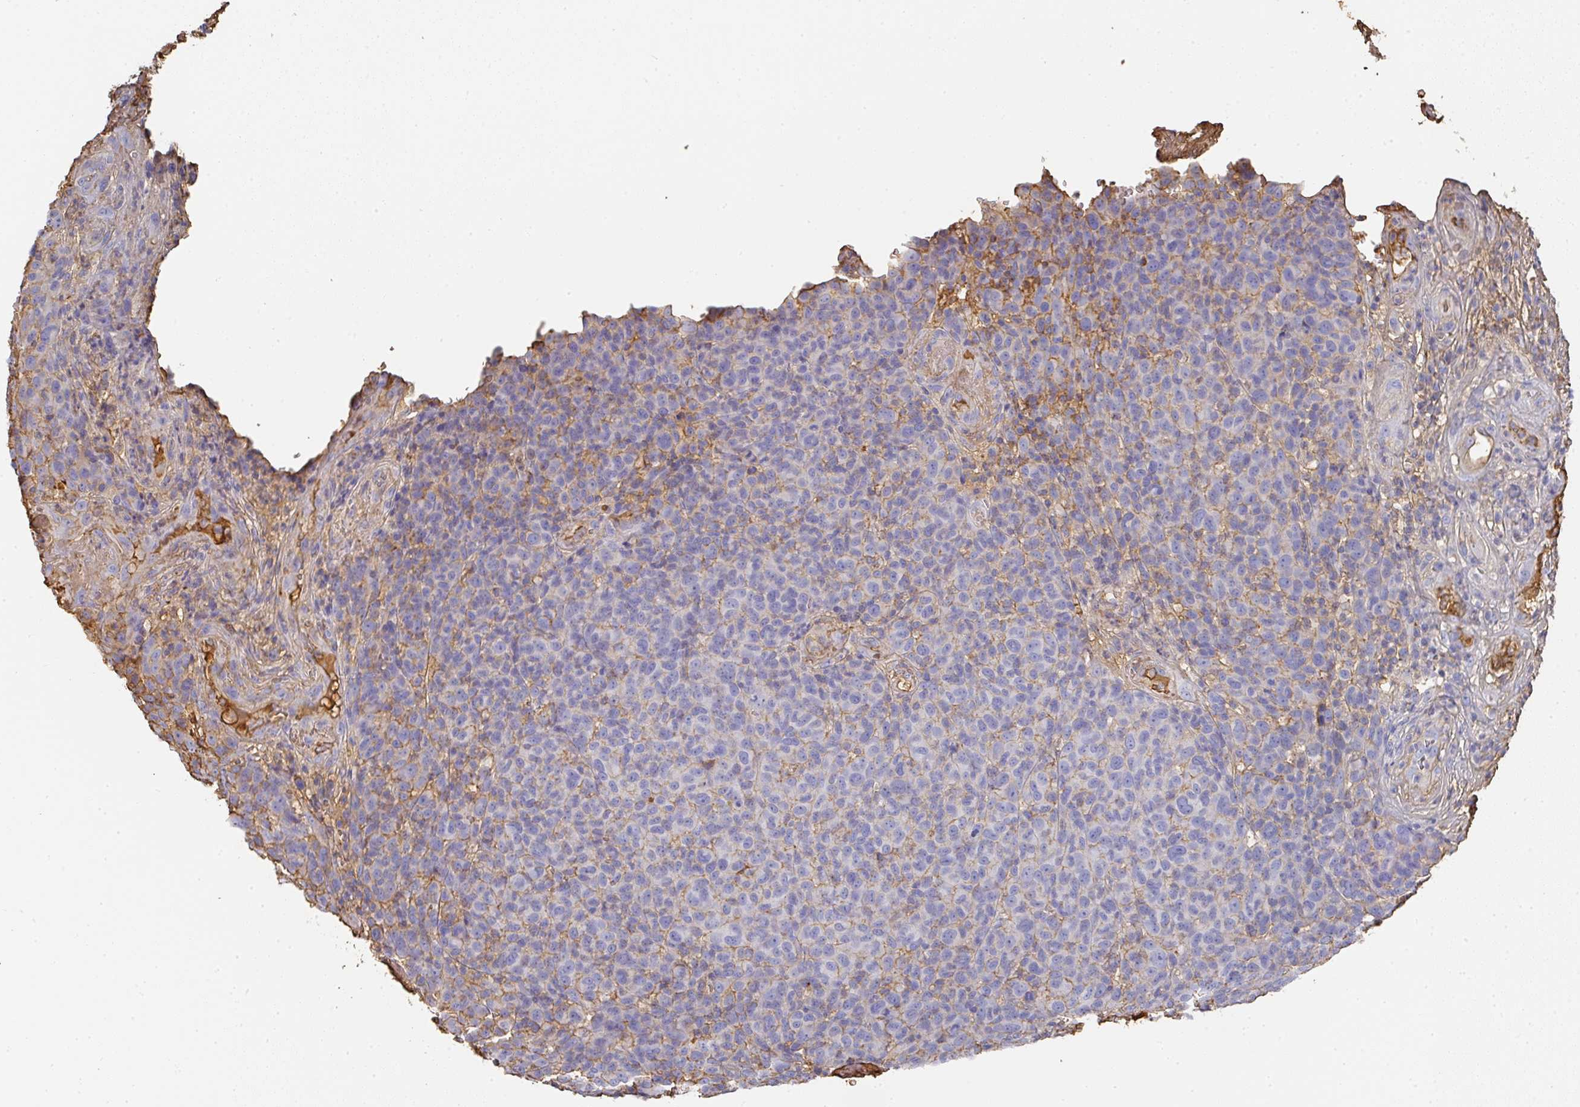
{"staining": {"intensity": "negative", "quantity": "none", "location": "none"}, "tissue": "melanoma", "cell_type": "Tumor cells", "image_type": "cancer", "snomed": [{"axis": "morphology", "description": "Malignant melanoma, NOS"}, {"axis": "topography", "description": "Skin"}], "caption": "Tumor cells show no significant protein positivity in melanoma. (DAB immunohistochemistry, high magnification).", "gene": "ALB", "patient": {"sex": "male", "age": 49}}